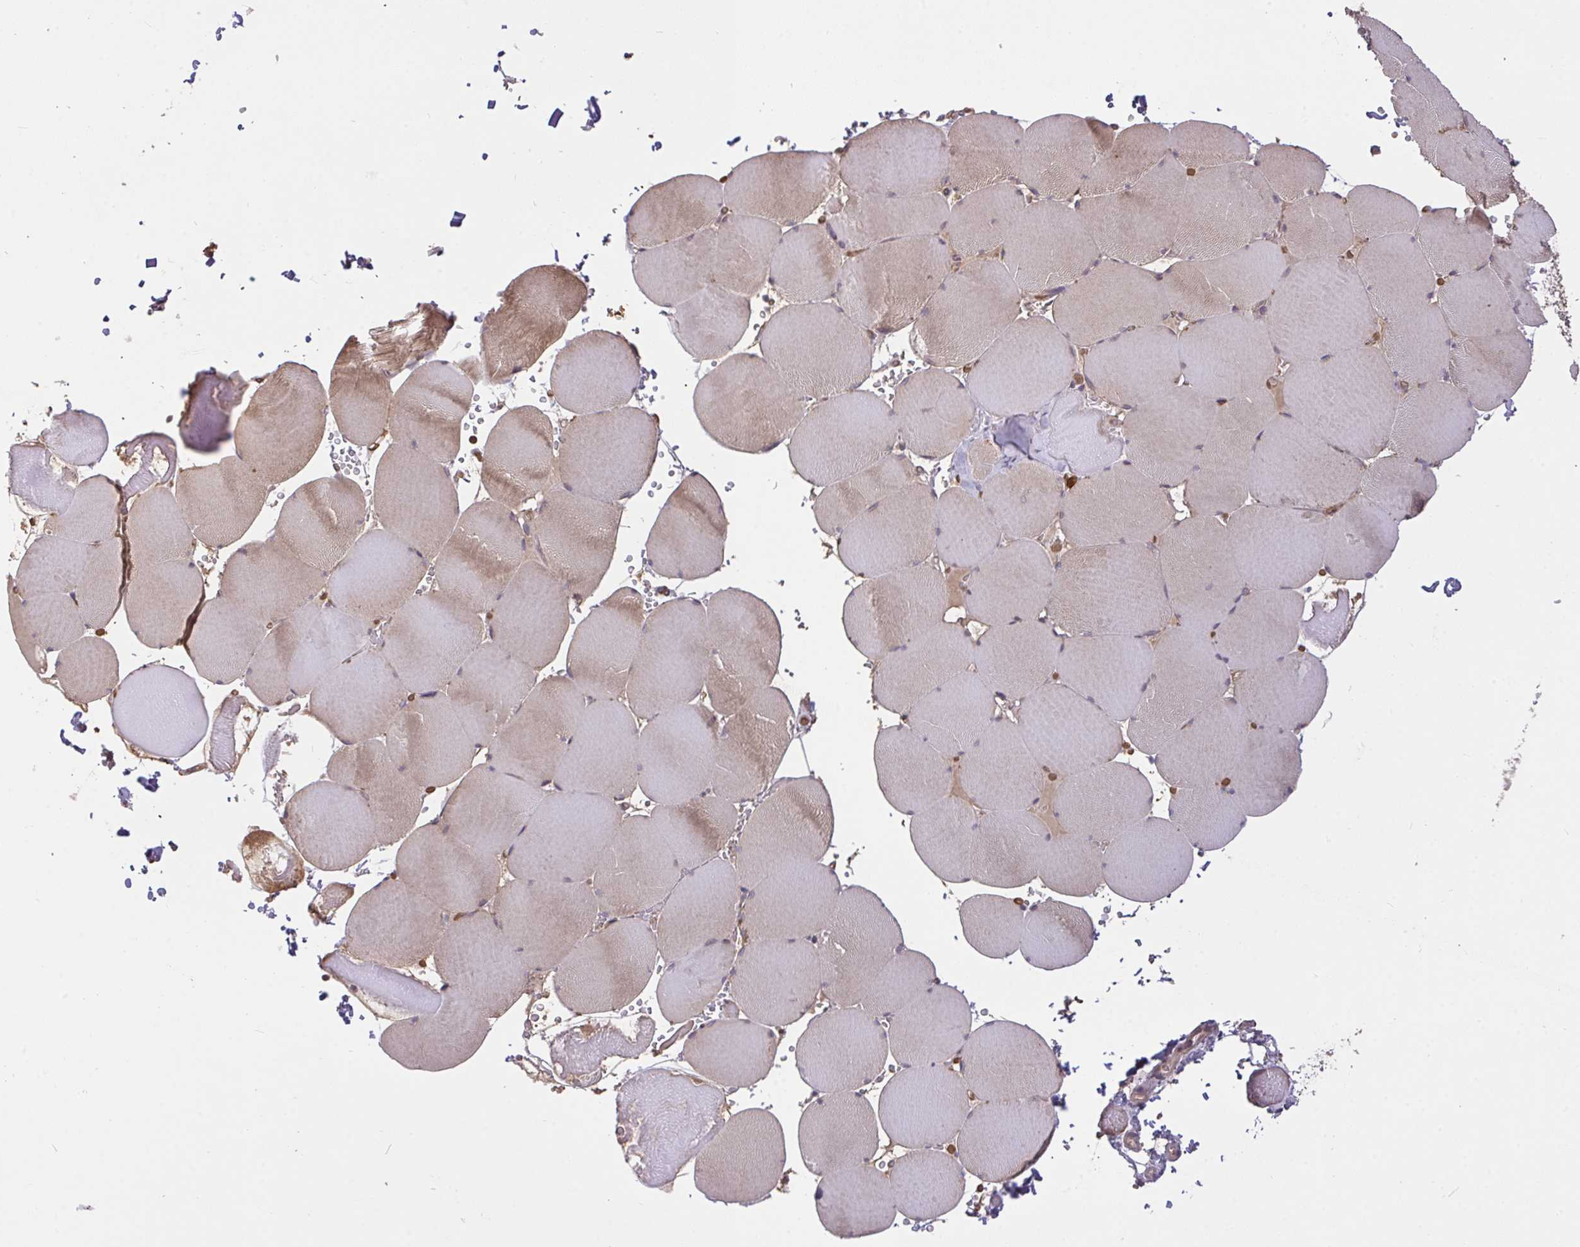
{"staining": {"intensity": "weak", "quantity": "25%-75%", "location": "cytoplasmic/membranous"}, "tissue": "skeletal muscle", "cell_type": "Myocytes", "image_type": "normal", "snomed": [{"axis": "morphology", "description": "Normal tissue, NOS"}, {"axis": "topography", "description": "Skeletal muscle"}, {"axis": "topography", "description": "Head-Neck"}], "caption": "High-power microscopy captured an immunohistochemistry (IHC) micrograph of normal skeletal muscle, revealing weak cytoplasmic/membranous expression in about 25%-75% of myocytes. The staining was performed using DAB, with brown indicating positive protein expression. Nuclei are stained blue with hematoxylin.", "gene": "FCER1A", "patient": {"sex": "male", "age": 66}}